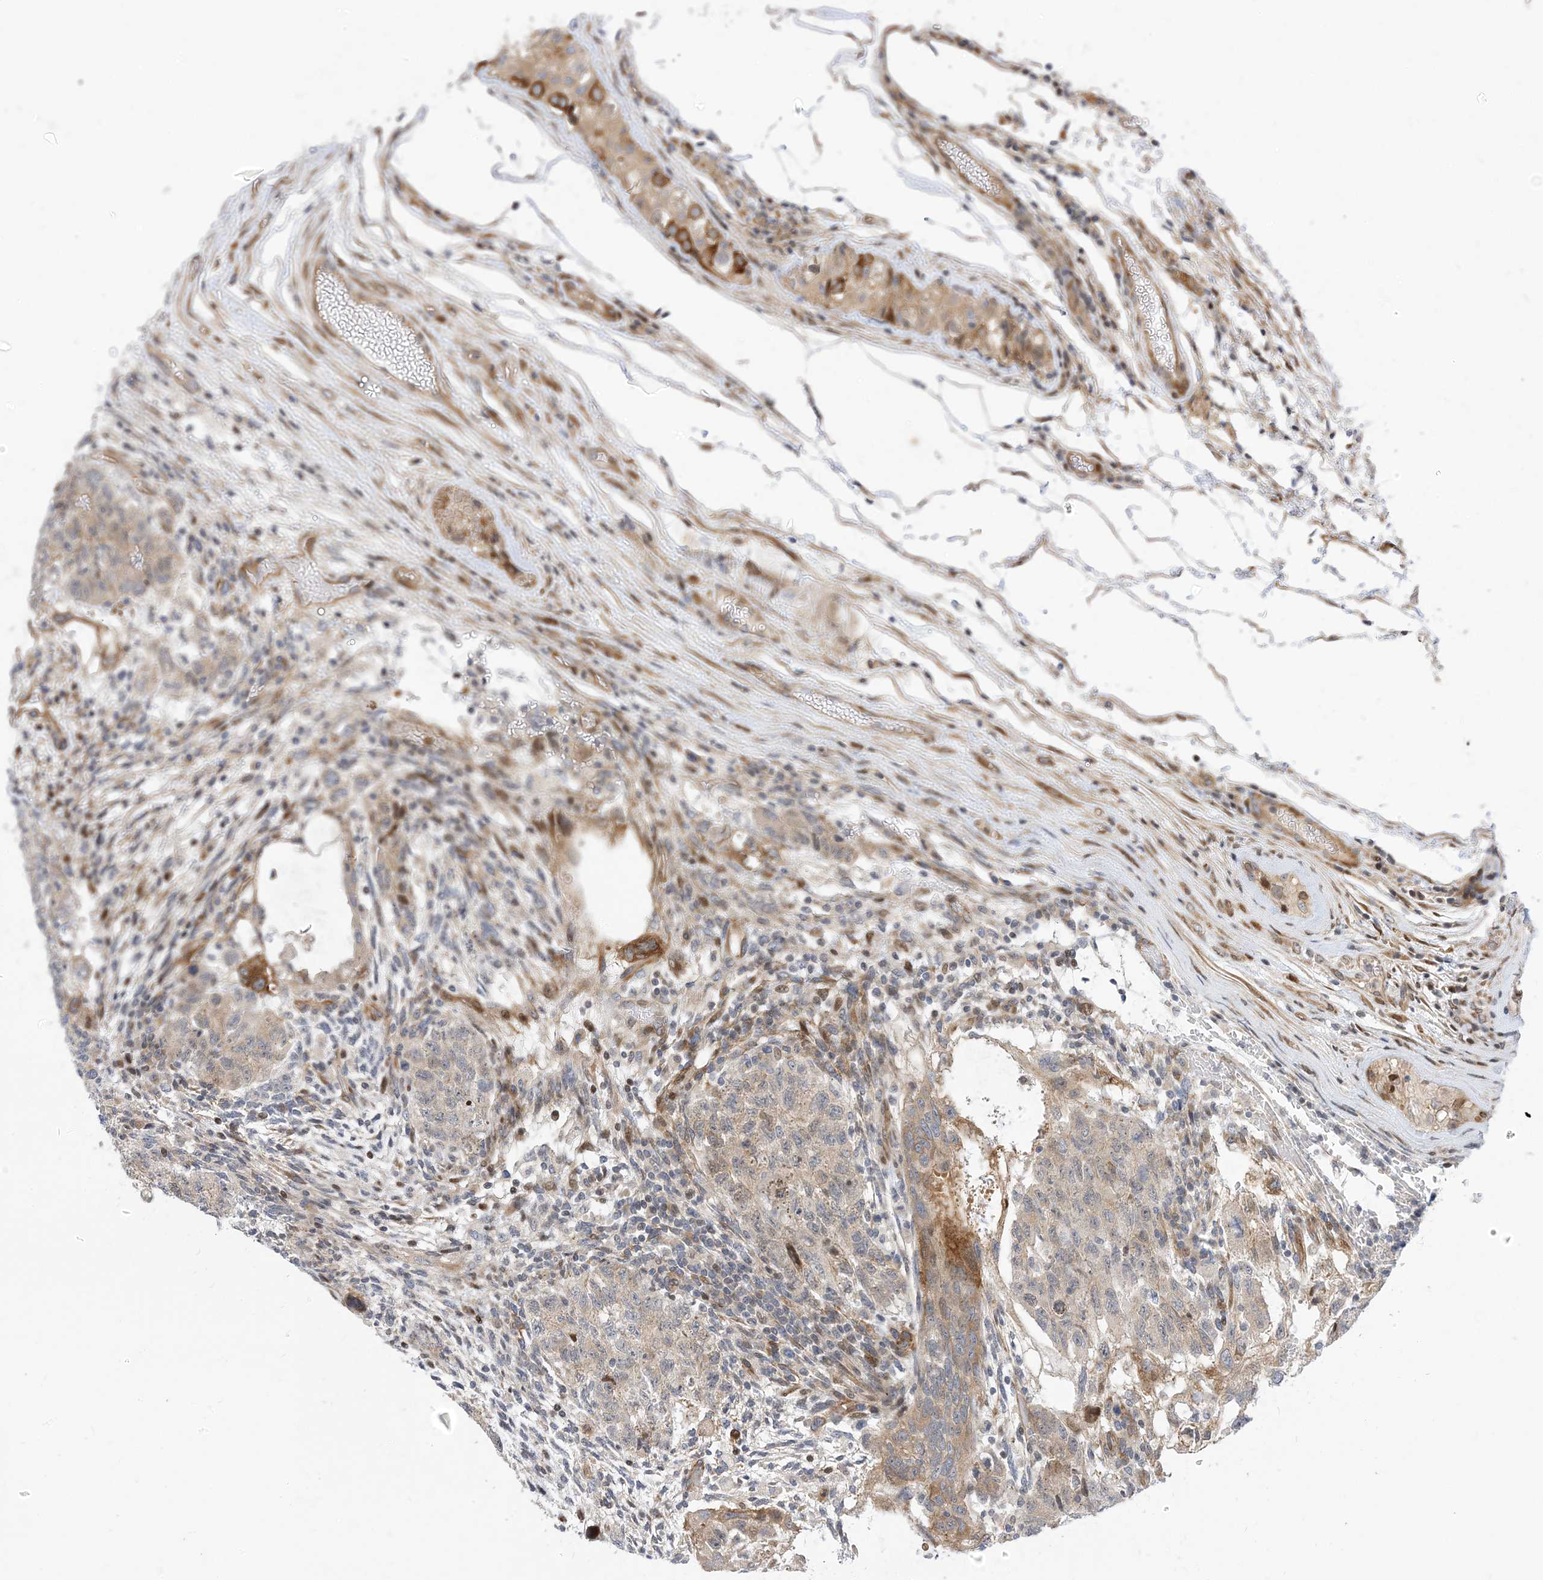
{"staining": {"intensity": "weak", "quantity": "<25%", "location": "cytoplasmic/membranous"}, "tissue": "testis cancer", "cell_type": "Tumor cells", "image_type": "cancer", "snomed": [{"axis": "morphology", "description": "Normal tissue, NOS"}, {"axis": "morphology", "description": "Carcinoma, Embryonal, NOS"}, {"axis": "topography", "description": "Testis"}], "caption": "Histopathology image shows no significant protein expression in tumor cells of embryonal carcinoma (testis).", "gene": "TYSND1", "patient": {"sex": "male", "age": 36}}